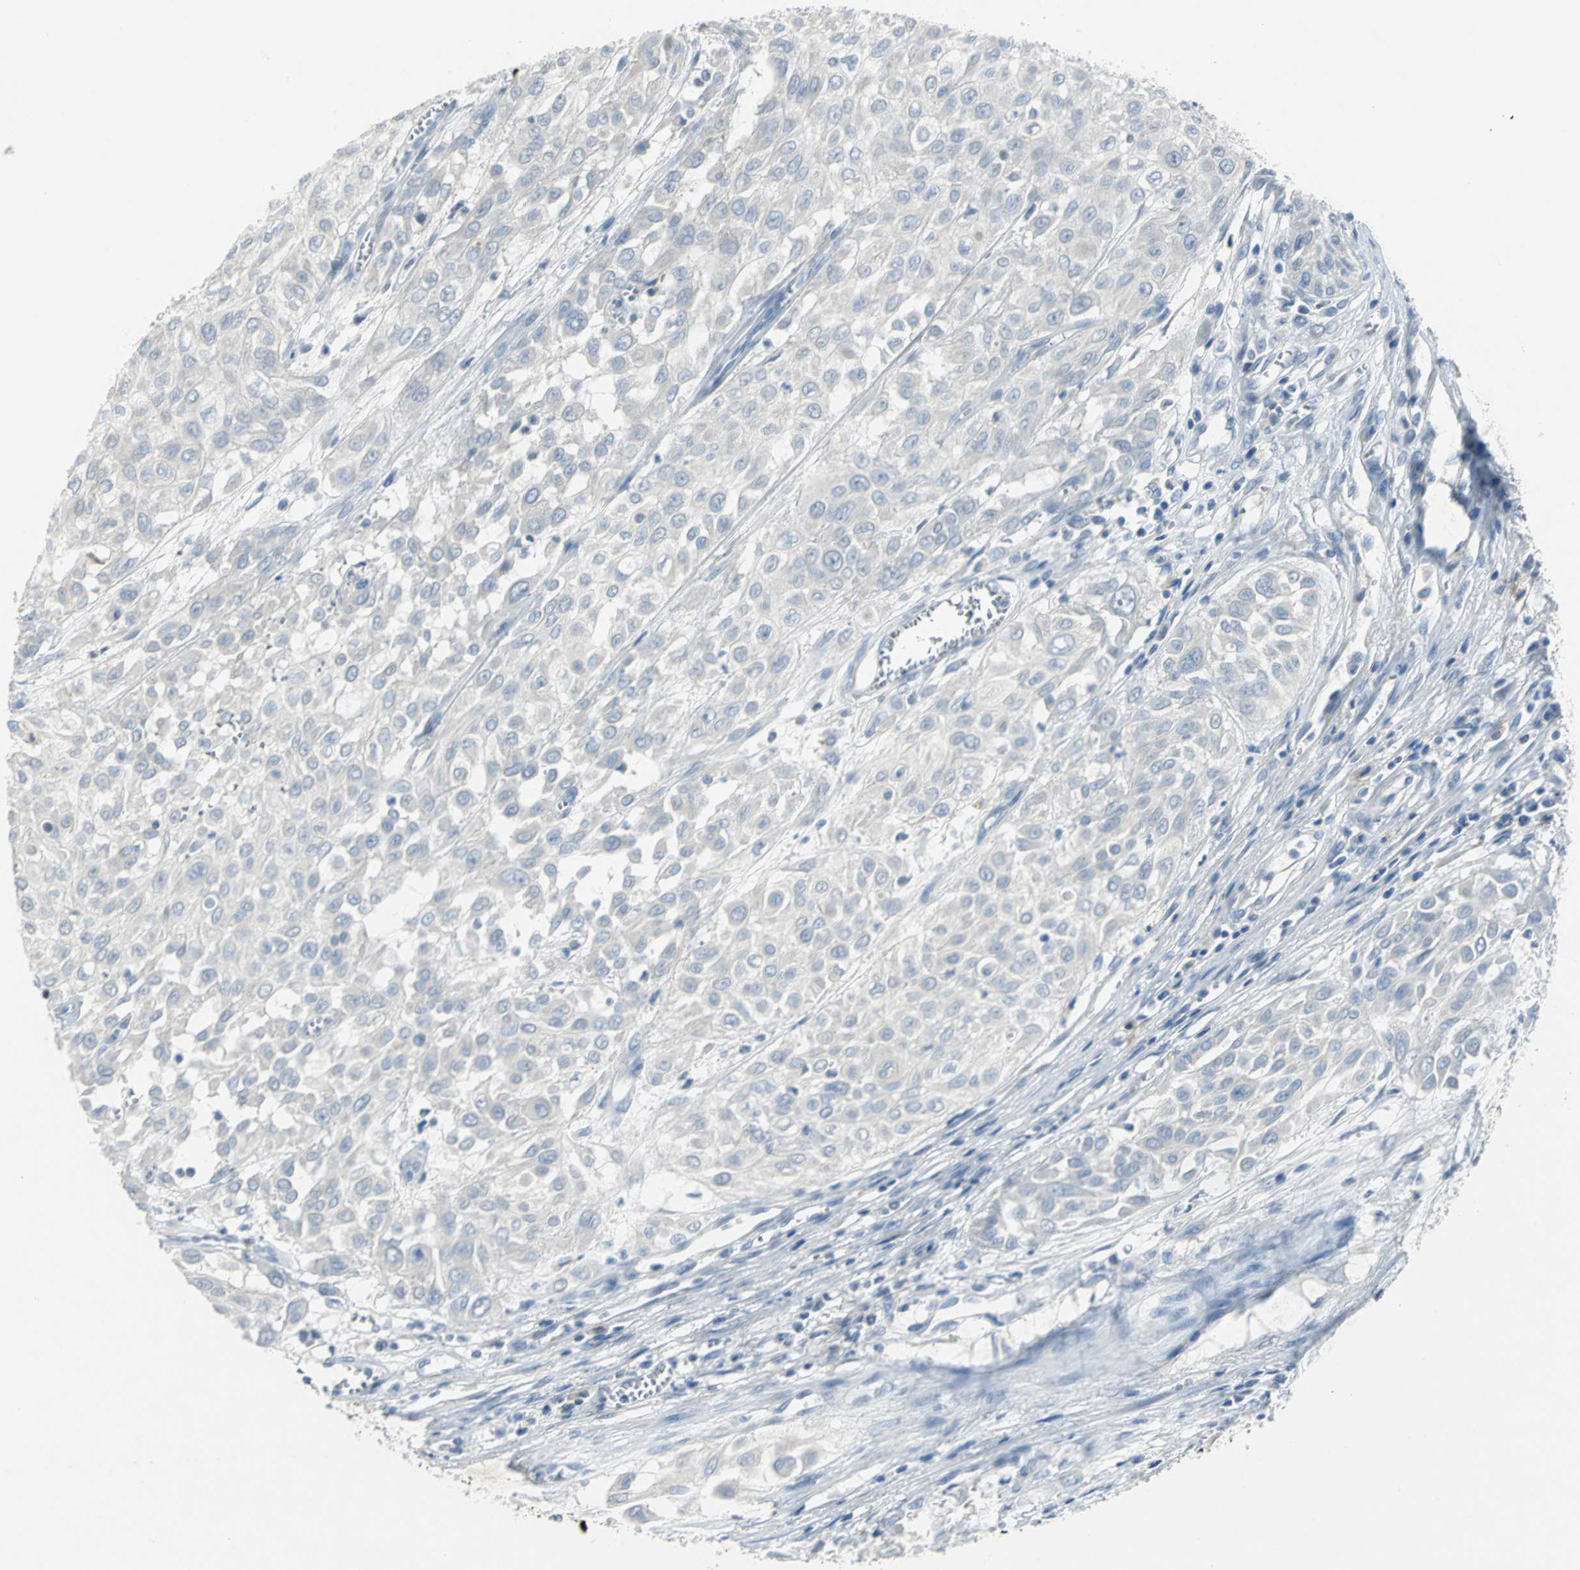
{"staining": {"intensity": "negative", "quantity": "none", "location": "none"}, "tissue": "urothelial cancer", "cell_type": "Tumor cells", "image_type": "cancer", "snomed": [{"axis": "morphology", "description": "Urothelial carcinoma, High grade"}, {"axis": "topography", "description": "Urinary bladder"}], "caption": "Urothelial cancer was stained to show a protein in brown. There is no significant expression in tumor cells. The staining was performed using DAB (3,3'-diaminobenzidine) to visualize the protein expression in brown, while the nuclei were stained in blue with hematoxylin (Magnification: 20x).", "gene": "PTGDS", "patient": {"sex": "male", "age": 57}}